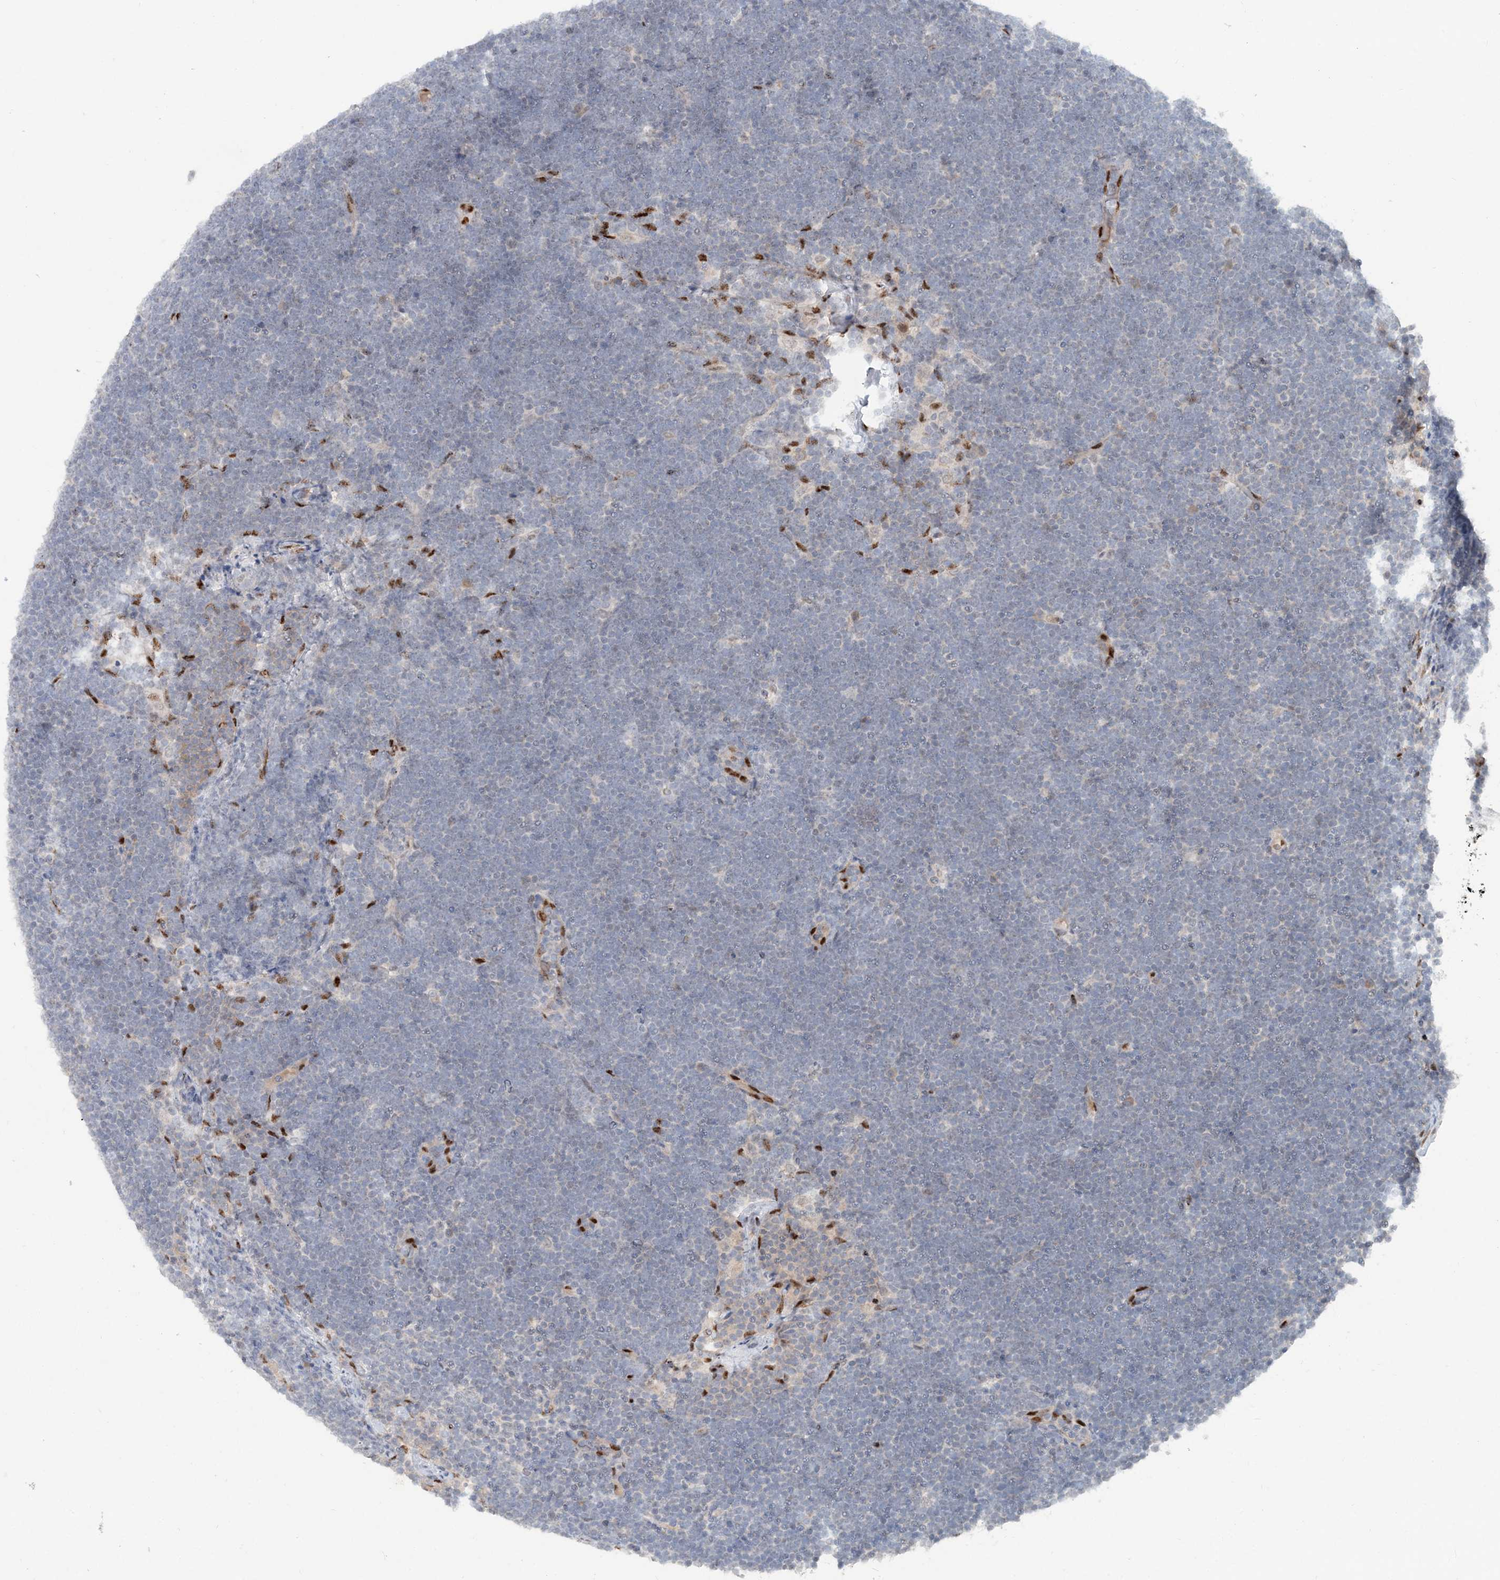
{"staining": {"intensity": "negative", "quantity": "none", "location": "none"}, "tissue": "lymphoma", "cell_type": "Tumor cells", "image_type": "cancer", "snomed": [{"axis": "morphology", "description": "Malignant lymphoma, non-Hodgkin's type, High grade"}, {"axis": "topography", "description": "Lymph node"}], "caption": "DAB immunohistochemical staining of malignant lymphoma, non-Hodgkin's type (high-grade) exhibits no significant positivity in tumor cells. (Brightfield microscopy of DAB (3,3'-diaminobenzidine) immunohistochemistry at high magnification).", "gene": "GIN1", "patient": {"sex": "male", "age": 13}}